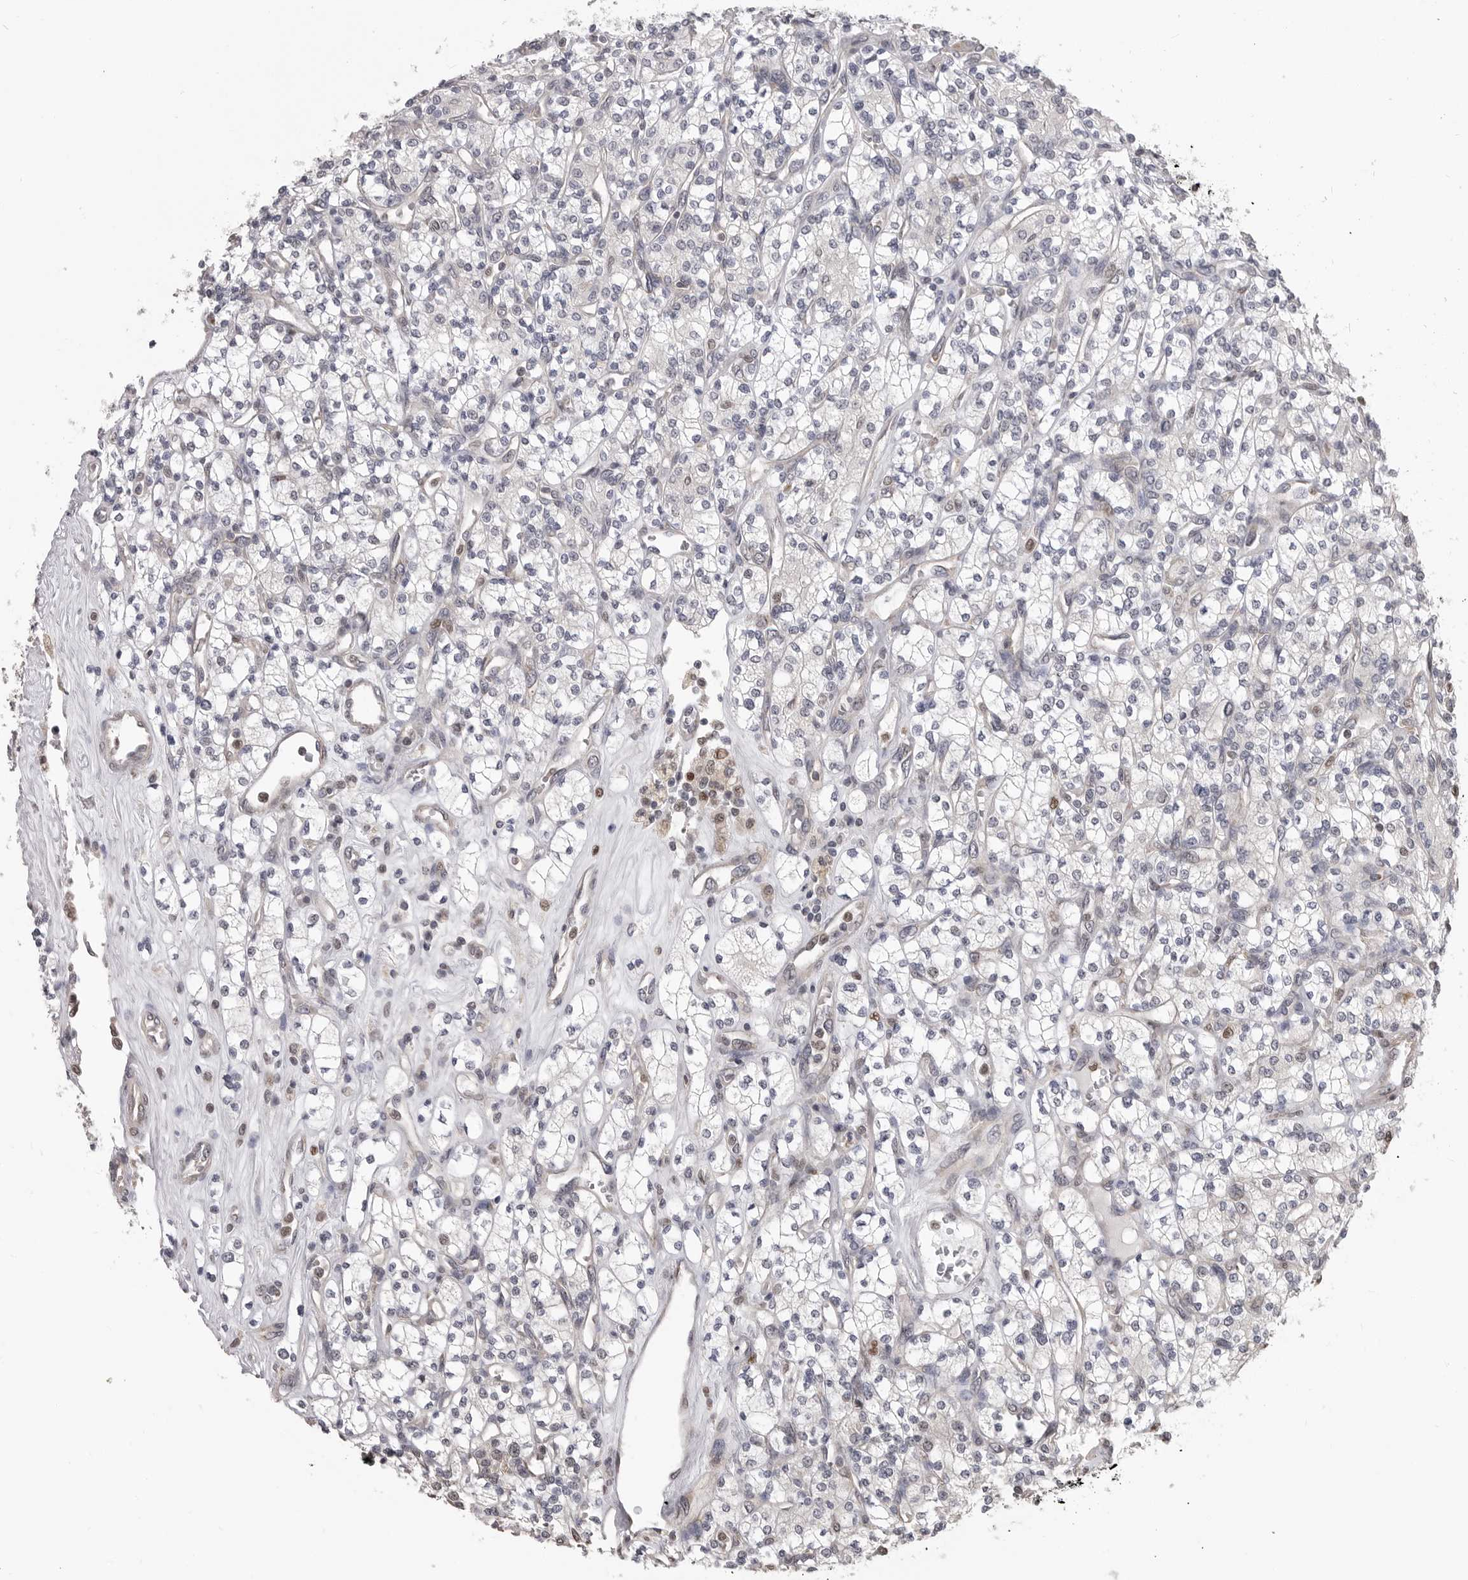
{"staining": {"intensity": "negative", "quantity": "none", "location": "none"}, "tissue": "renal cancer", "cell_type": "Tumor cells", "image_type": "cancer", "snomed": [{"axis": "morphology", "description": "Adenocarcinoma, NOS"}, {"axis": "topography", "description": "Kidney"}], "caption": "DAB (3,3'-diaminobenzidine) immunohistochemical staining of human adenocarcinoma (renal) displays no significant expression in tumor cells.", "gene": "SMARCC1", "patient": {"sex": "male", "age": 77}}